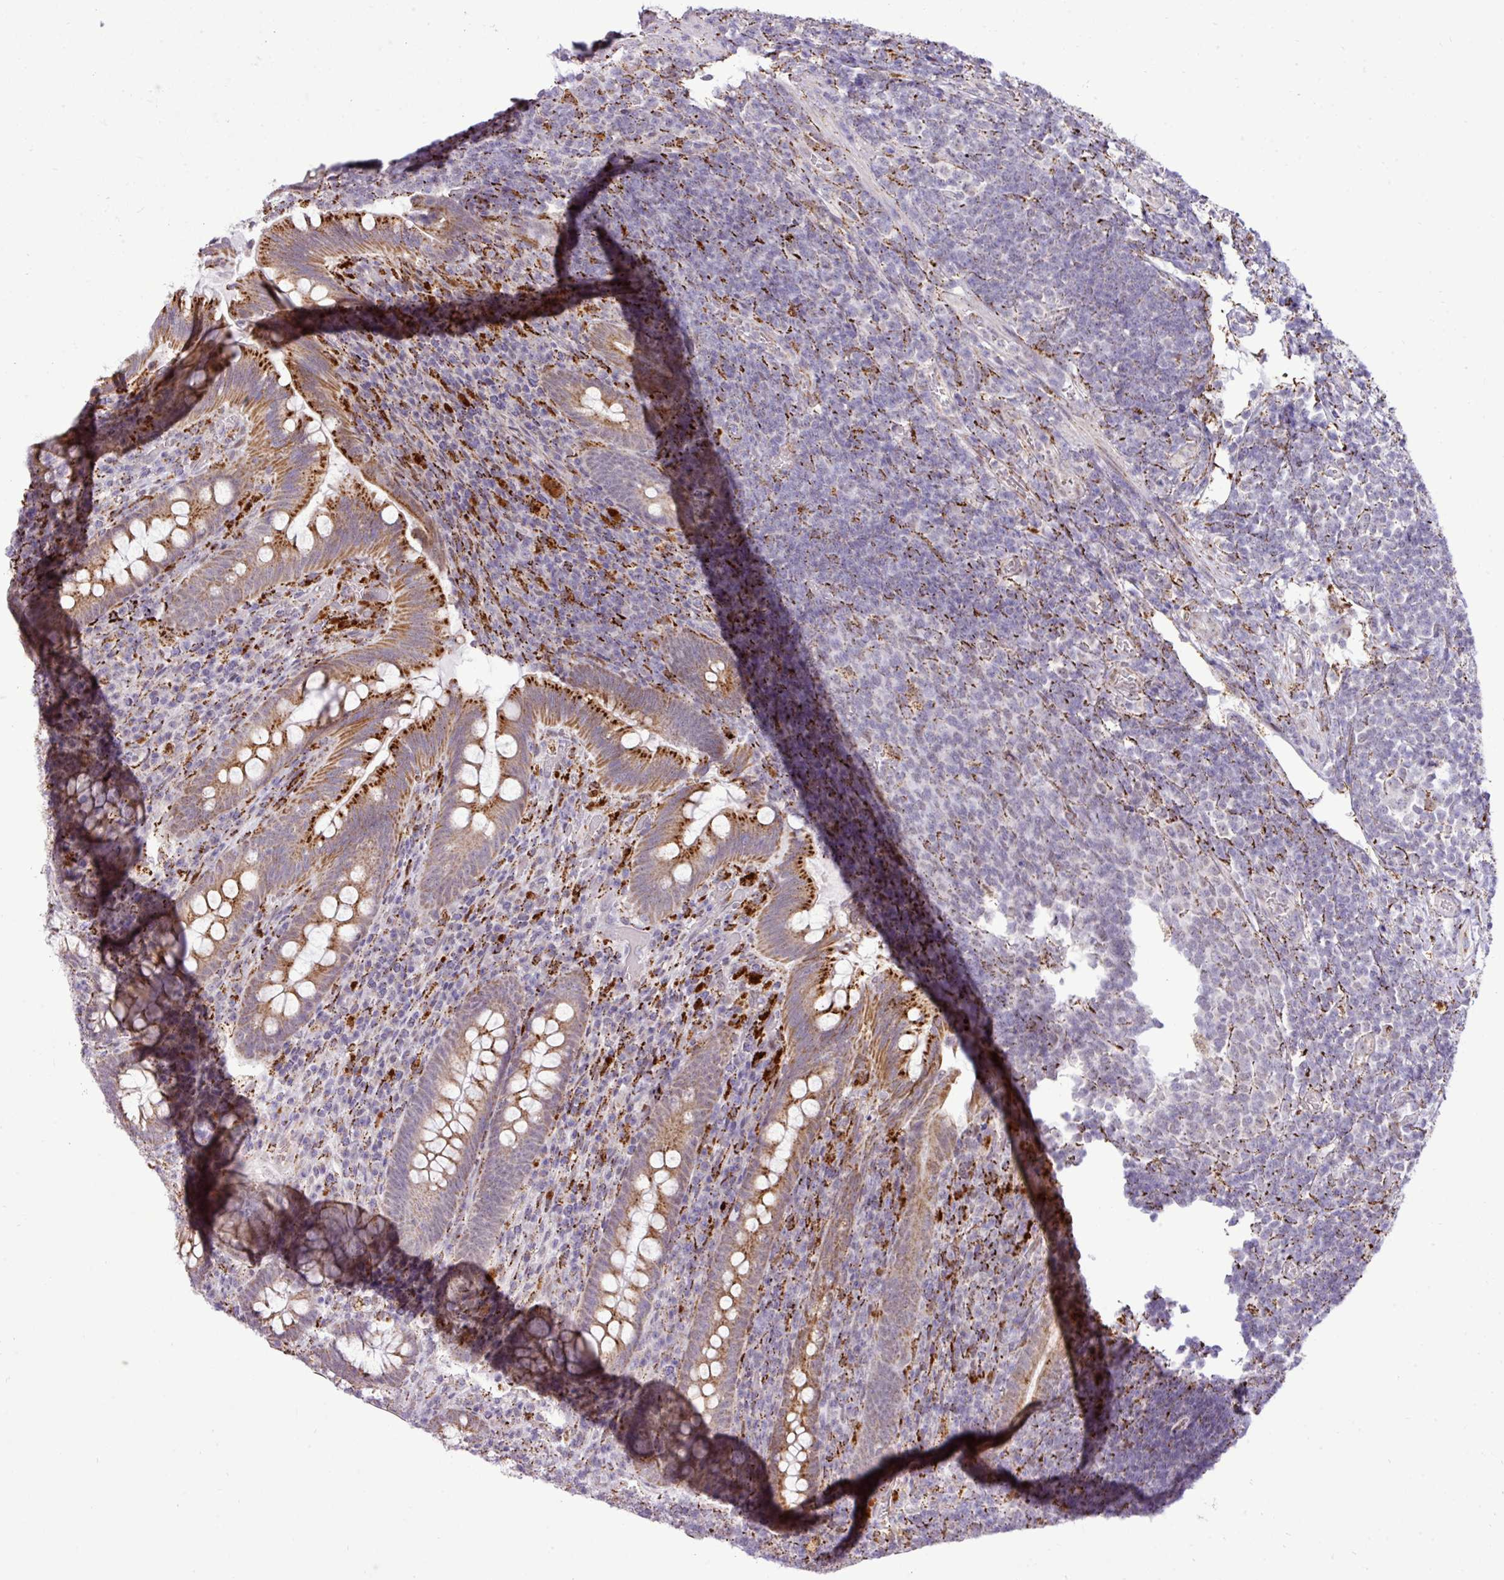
{"staining": {"intensity": "moderate", "quantity": ">75%", "location": "cytoplasmic/membranous"}, "tissue": "appendix", "cell_type": "Glandular cells", "image_type": "normal", "snomed": [{"axis": "morphology", "description": "Normal tissue, NOS"}, {"axis": "topography", "description": "Appendix"}], "caption": "Moderate cytoplasmic/membranous positivity for a protein is seen in approximately >75% of glandular cells of unremarkable appendix using immunohistochemistry (IHC).", "gene": "SGPP1", "patient": {"sex": "female", "age": 43}}